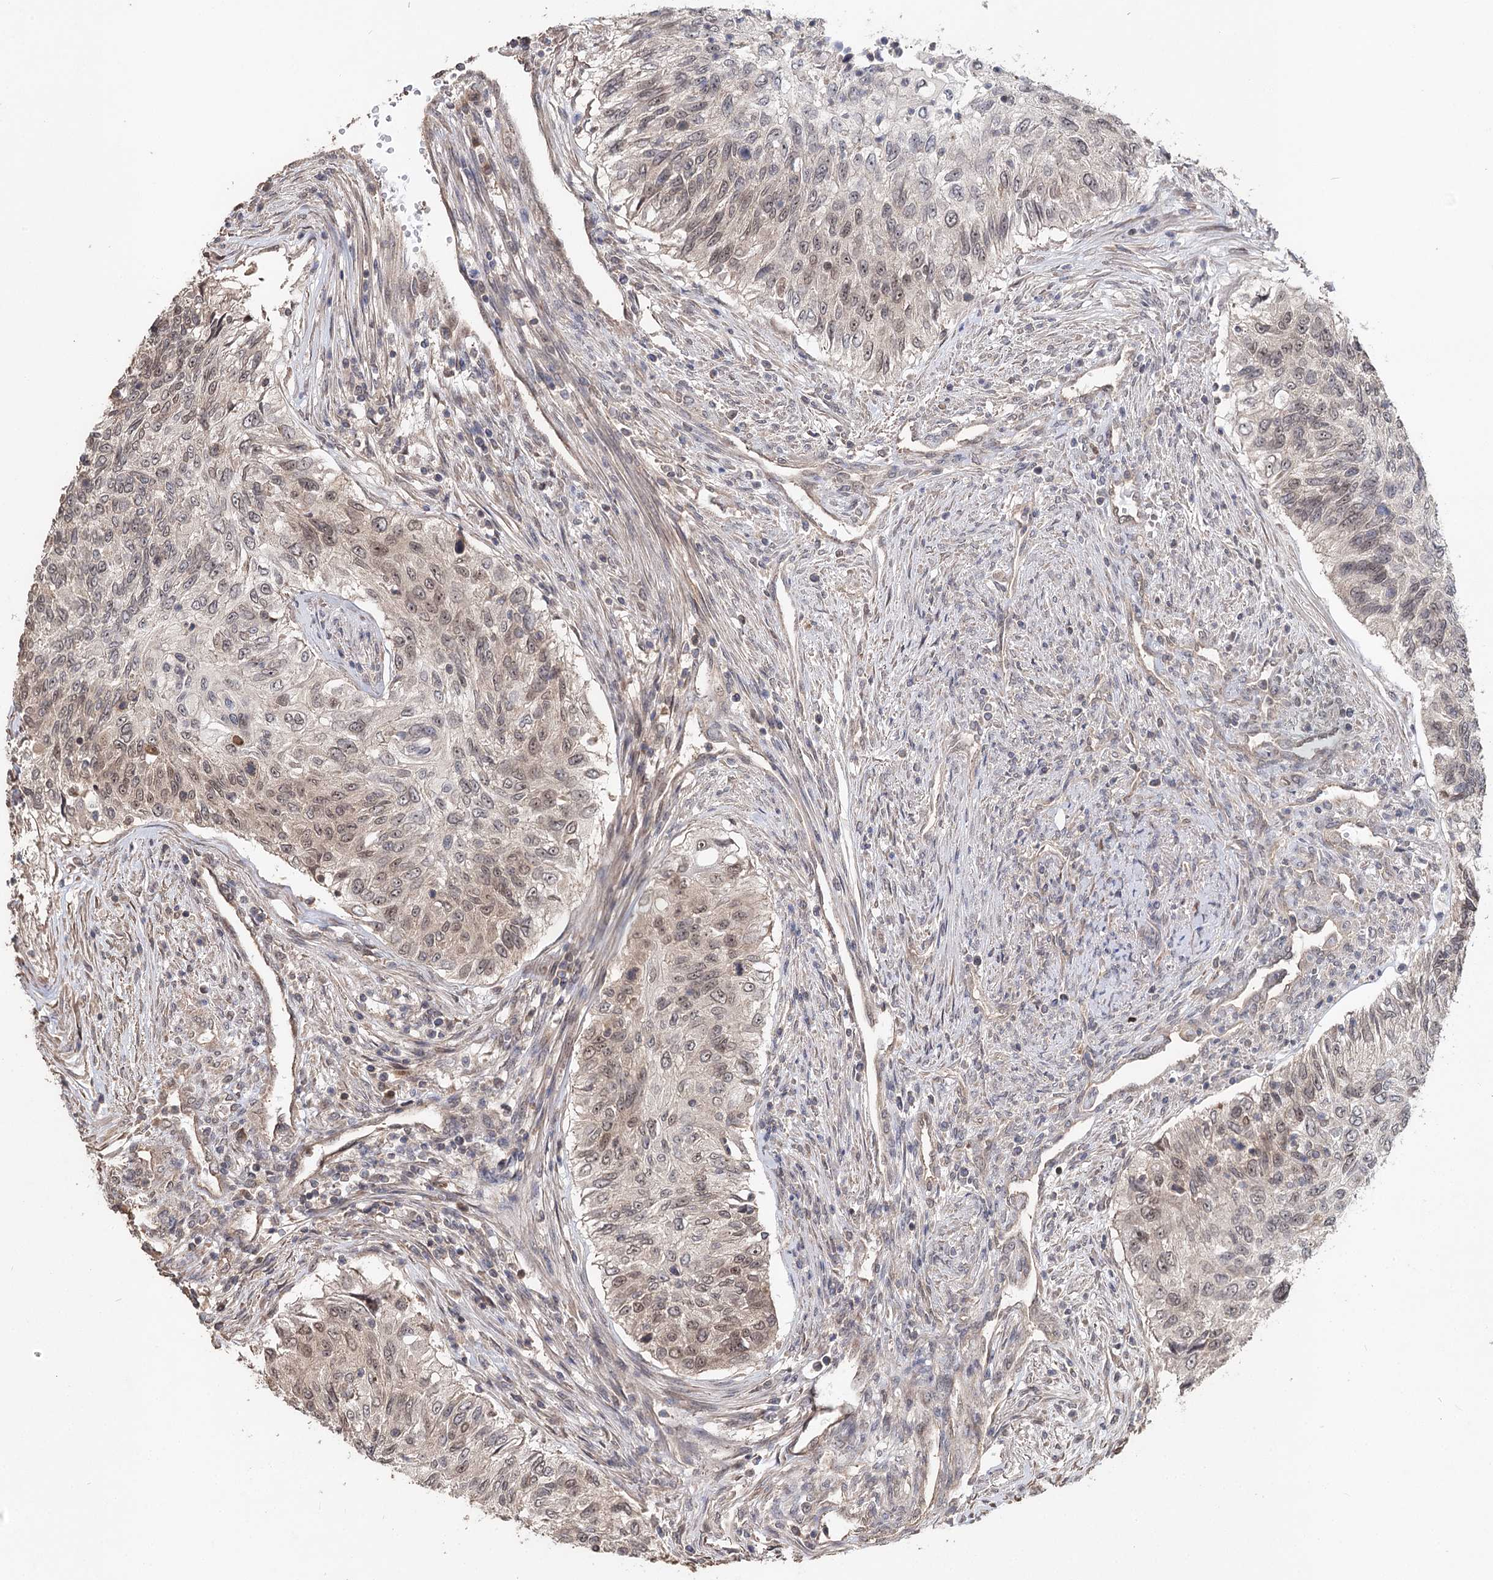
{"staining": {"intensity": "weak", "quantity": "<25%", "location": "nuclear"}, "tissue": "urothelial cancer", "cell_type": "Tumor cells", "image_type": "cancer", "snomed": [{"axis": "morphology", "description": "Urothelial carcinoma, High grade"}, {"axis": "topography", "description": "Urinary bladder"}], "caption": "DAB (3,3'-diaminobenzidine) immunohistochemical staining of human high-grade urothelial carcinoma displays no significant staining in tumor cells.", "gene": "NOPCHAP1", "patient": {"sex": "female", "age": 60}}